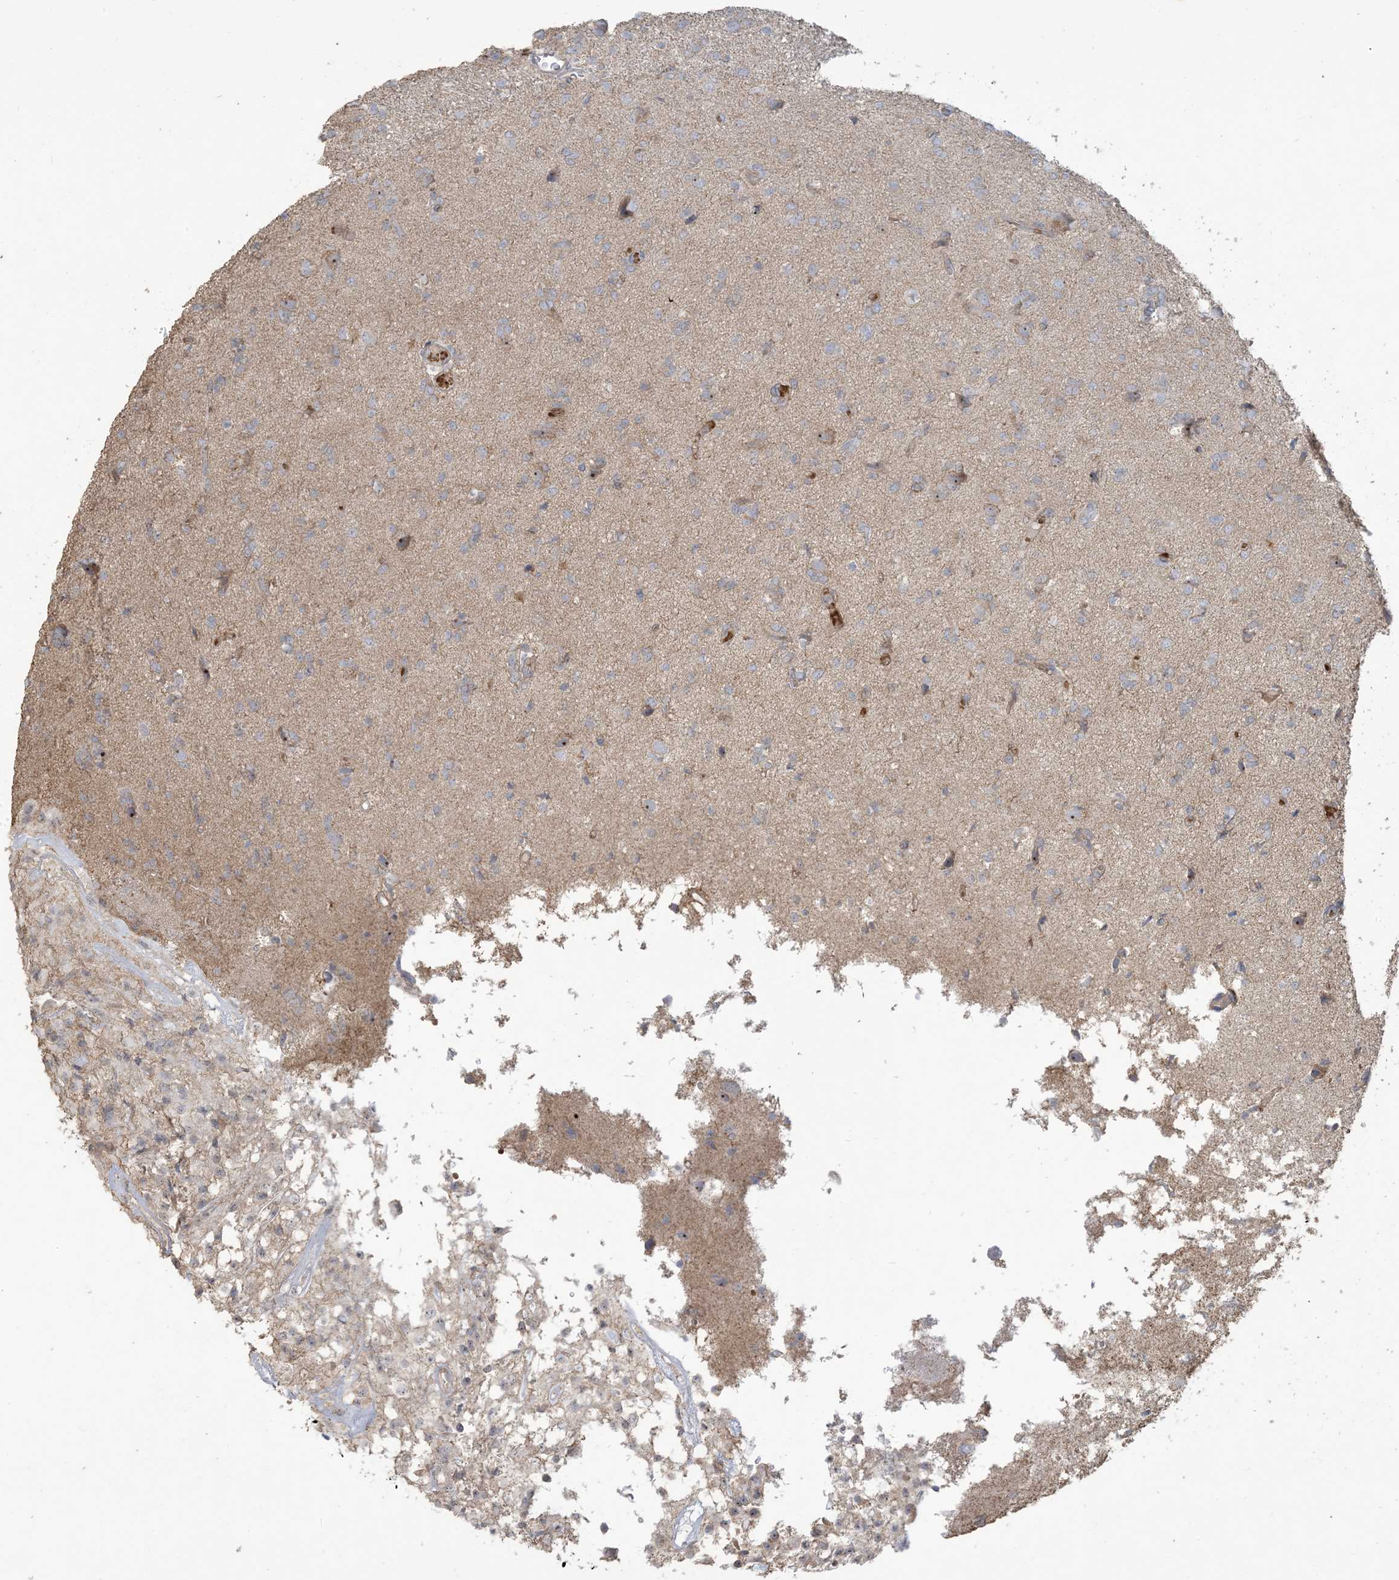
{"staining": {"intensity": "negative", "quantity": "none", "location": "none"}, "tissue": "glioma", "cell_type": "Tumor cells", "image_type": "cancer", "snomed": [{"axis": "morphology", "description": "Glioma, malignant, High grade"}, {"axis": "topography", "description": "Brain"}], "caption": "A histopathology image of human glioma is negative for staining in tumor cells. (Brightfield microscopy of DAB IHC at high magnification).", "gene": "KLHL18", "patient": {"sex": "female", "age": 59}}